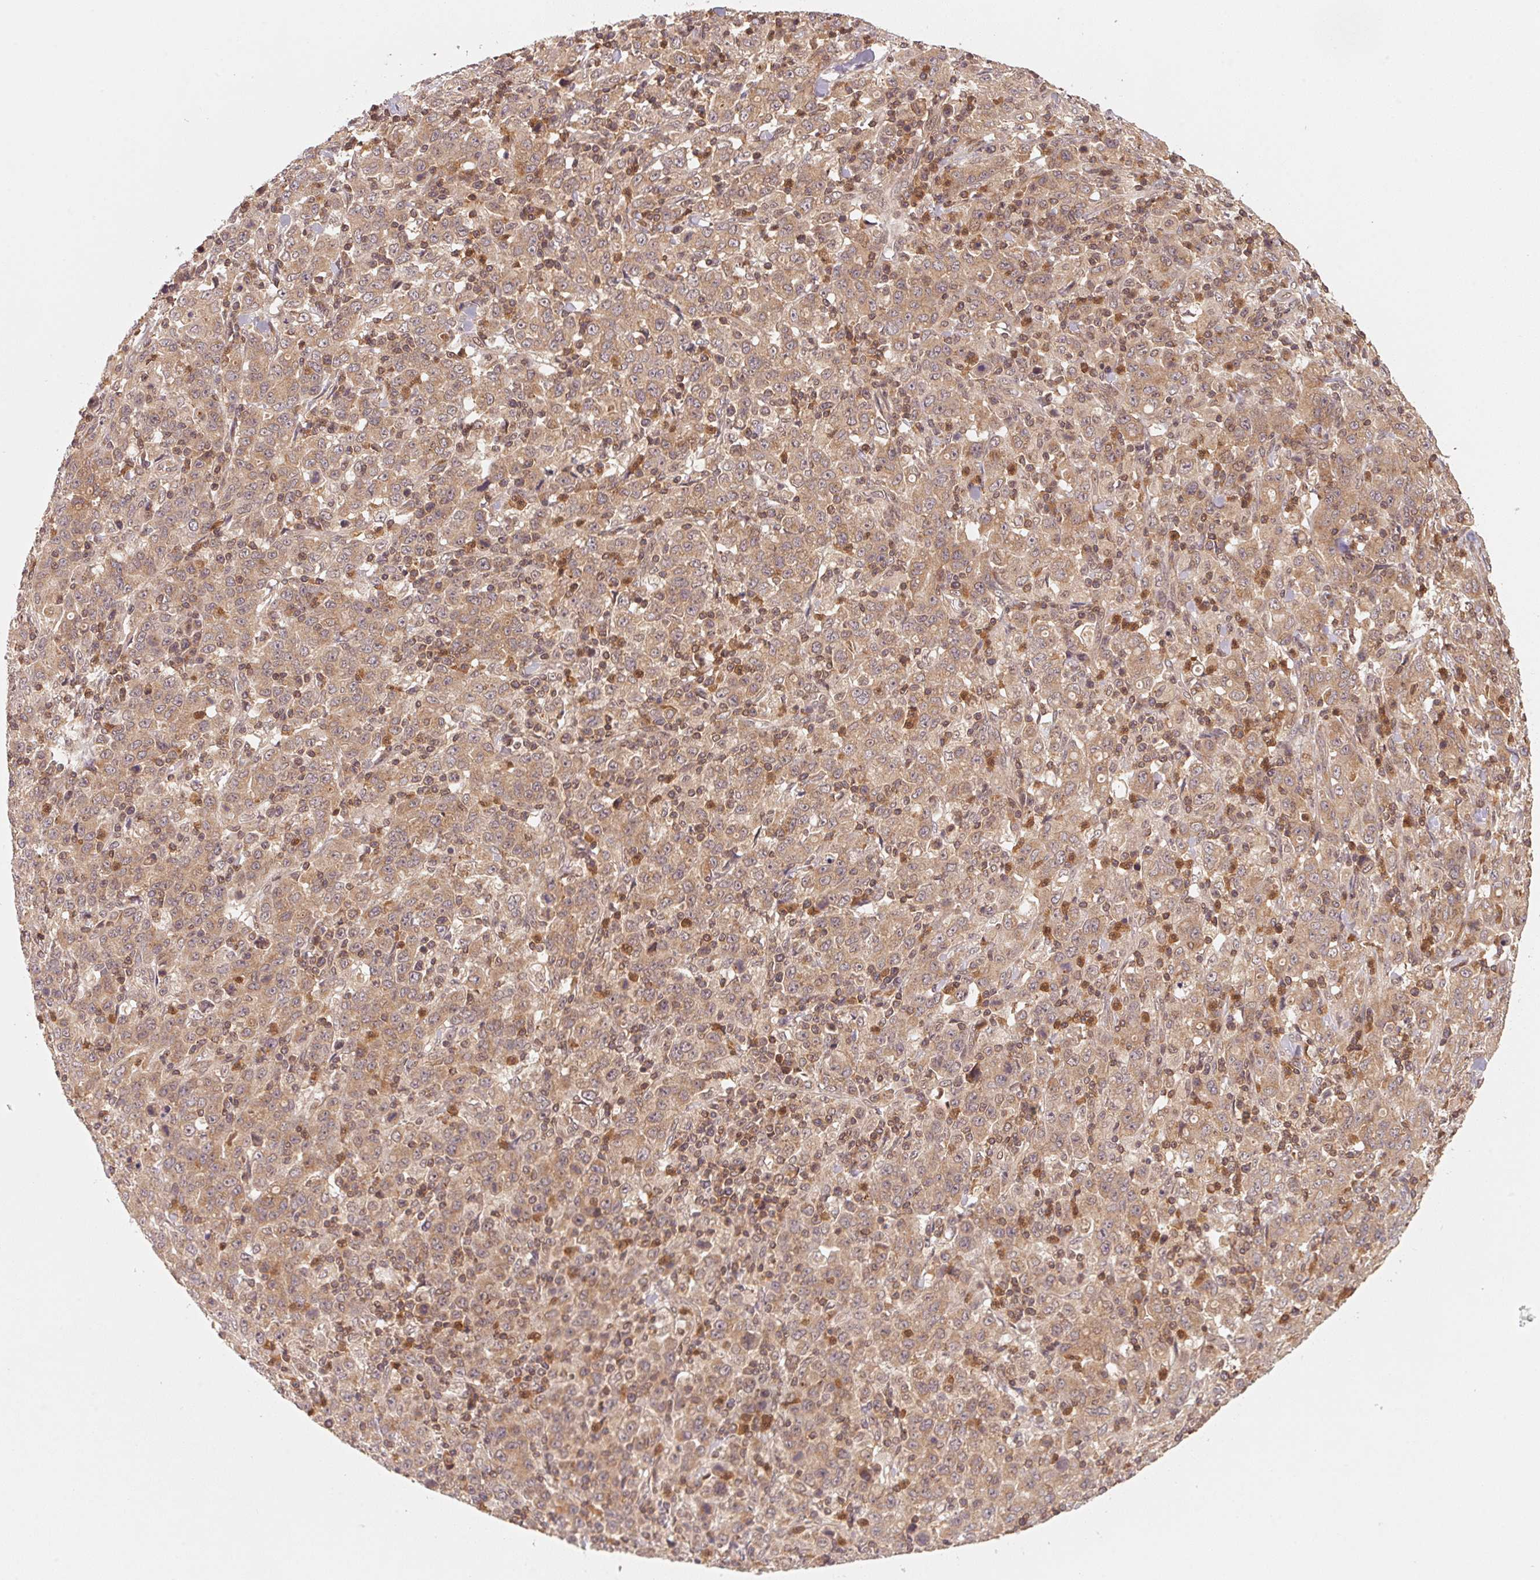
{"staining": {"intensity": "weak", "quantity": ">75%", "location": "cytoplasmic/membranous"}, "tissue": "stomach cancer", "cell_type": "Tumor cells", "image_type": "cancer", "snomed": [{"axis": "morphology", "description": "Adenocarcinoma, NOS"}, {"axis": "topography", "description": "Stomach, upper"}], "caption": "About >75% of tumor cells in stomach cancer reveal weak cytoplasmic/membranous protein staining as visualized by brown immunohistochemical staining.", "gene": "CCDC102B", "patient": {"sex": "male", "age": 69}}